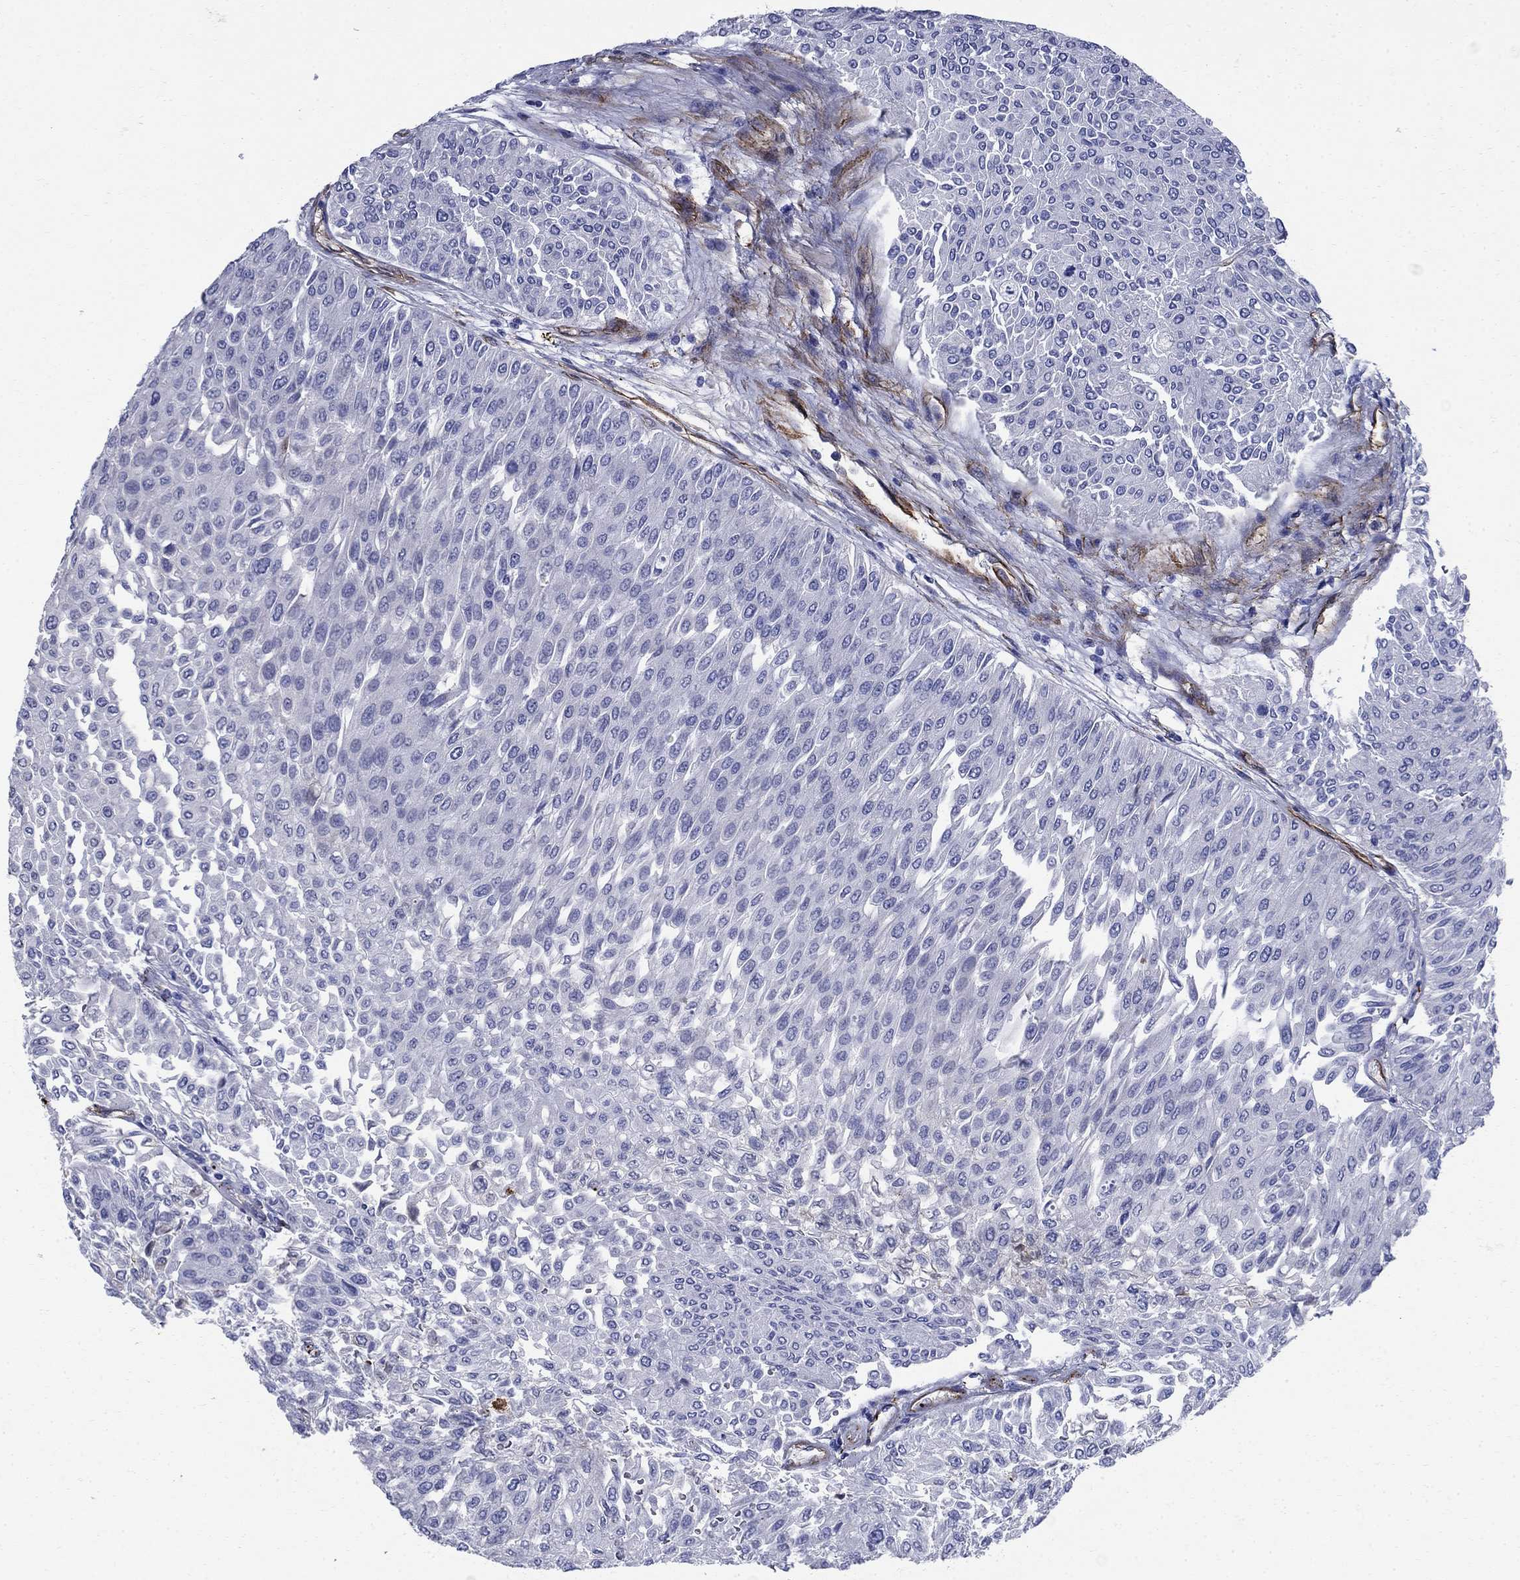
{"staining": {"intensity": "negative", "quantity": "none", "location": "none"}, "tissue": "urothelial cancer", "cell_type": "Tumor cells", "image_type": "cancer", "snomed": [{"axis": "morphology", "description": "Urothelial carcinoma, Low grade"}, {"axis": "topography", "description": "Urinary bladder"}], "caption": "Tumor cells show no significant protein staining in urothelial cancer.", "gene": "VTN", "patient": {"sex": "male", "age": 67}}